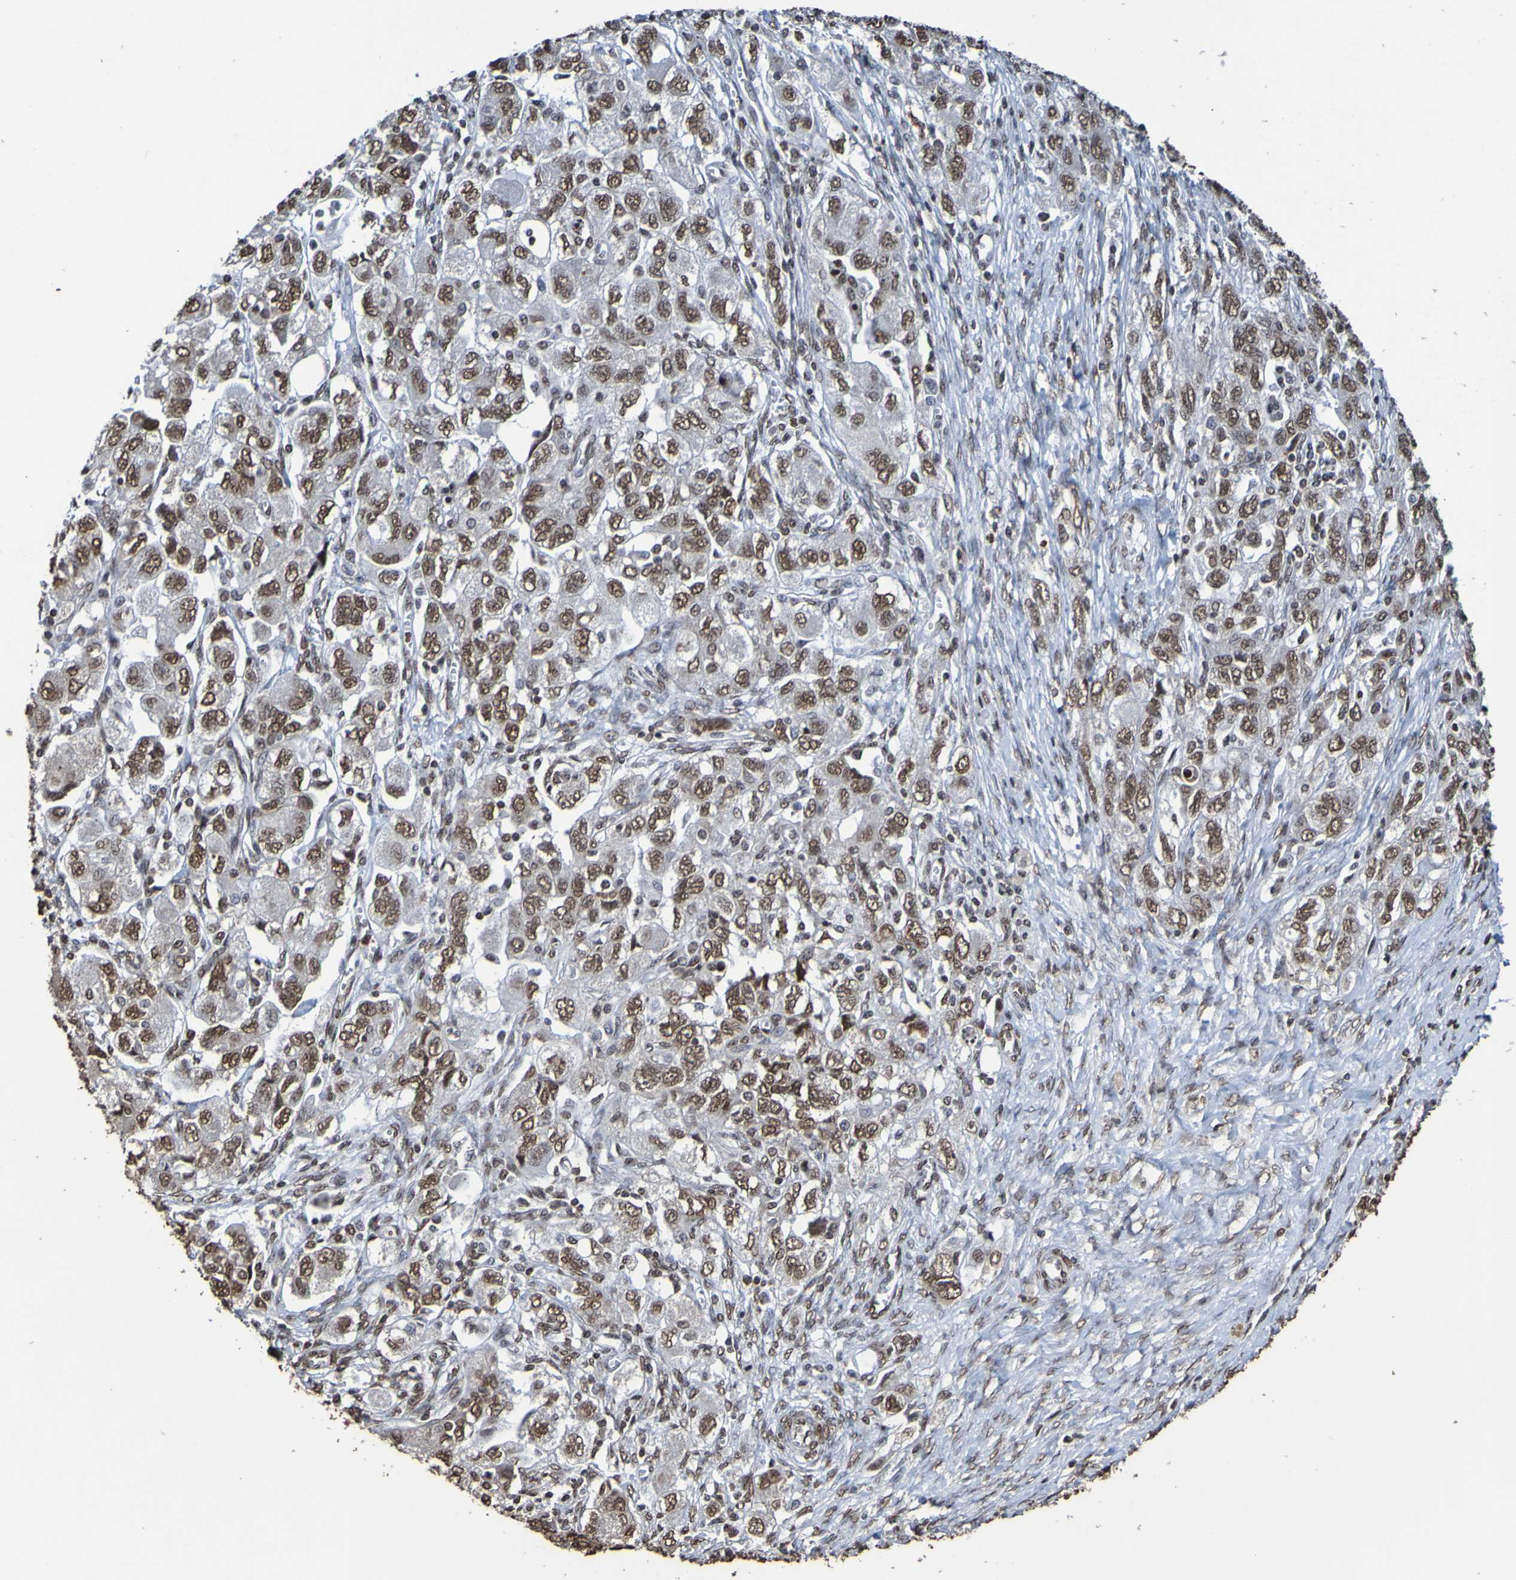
{"staining": {"intensity": "moderate", "quantity": ">75%", "location": "nuclear"}, "tissue": "ovarian cancer", "cell_type": "Tumor cells", "image_type": "cancer", "snomed": [{"axis": "morphology", "description": "Carcinoma, NOS"}, {"axis": "morphology", "description": "Cystadenocarcinoma, serous, NOS"}, {"axis": "topography", "description": "Ovary"}], "caption": "Brown immunohistochemical staining in human ovarian cancer demonstrates moderate nuclear positivity in approximately >75% of tumor cells.", "gene": "GFI1", "patient": {"sex": "female", "age": 69}}